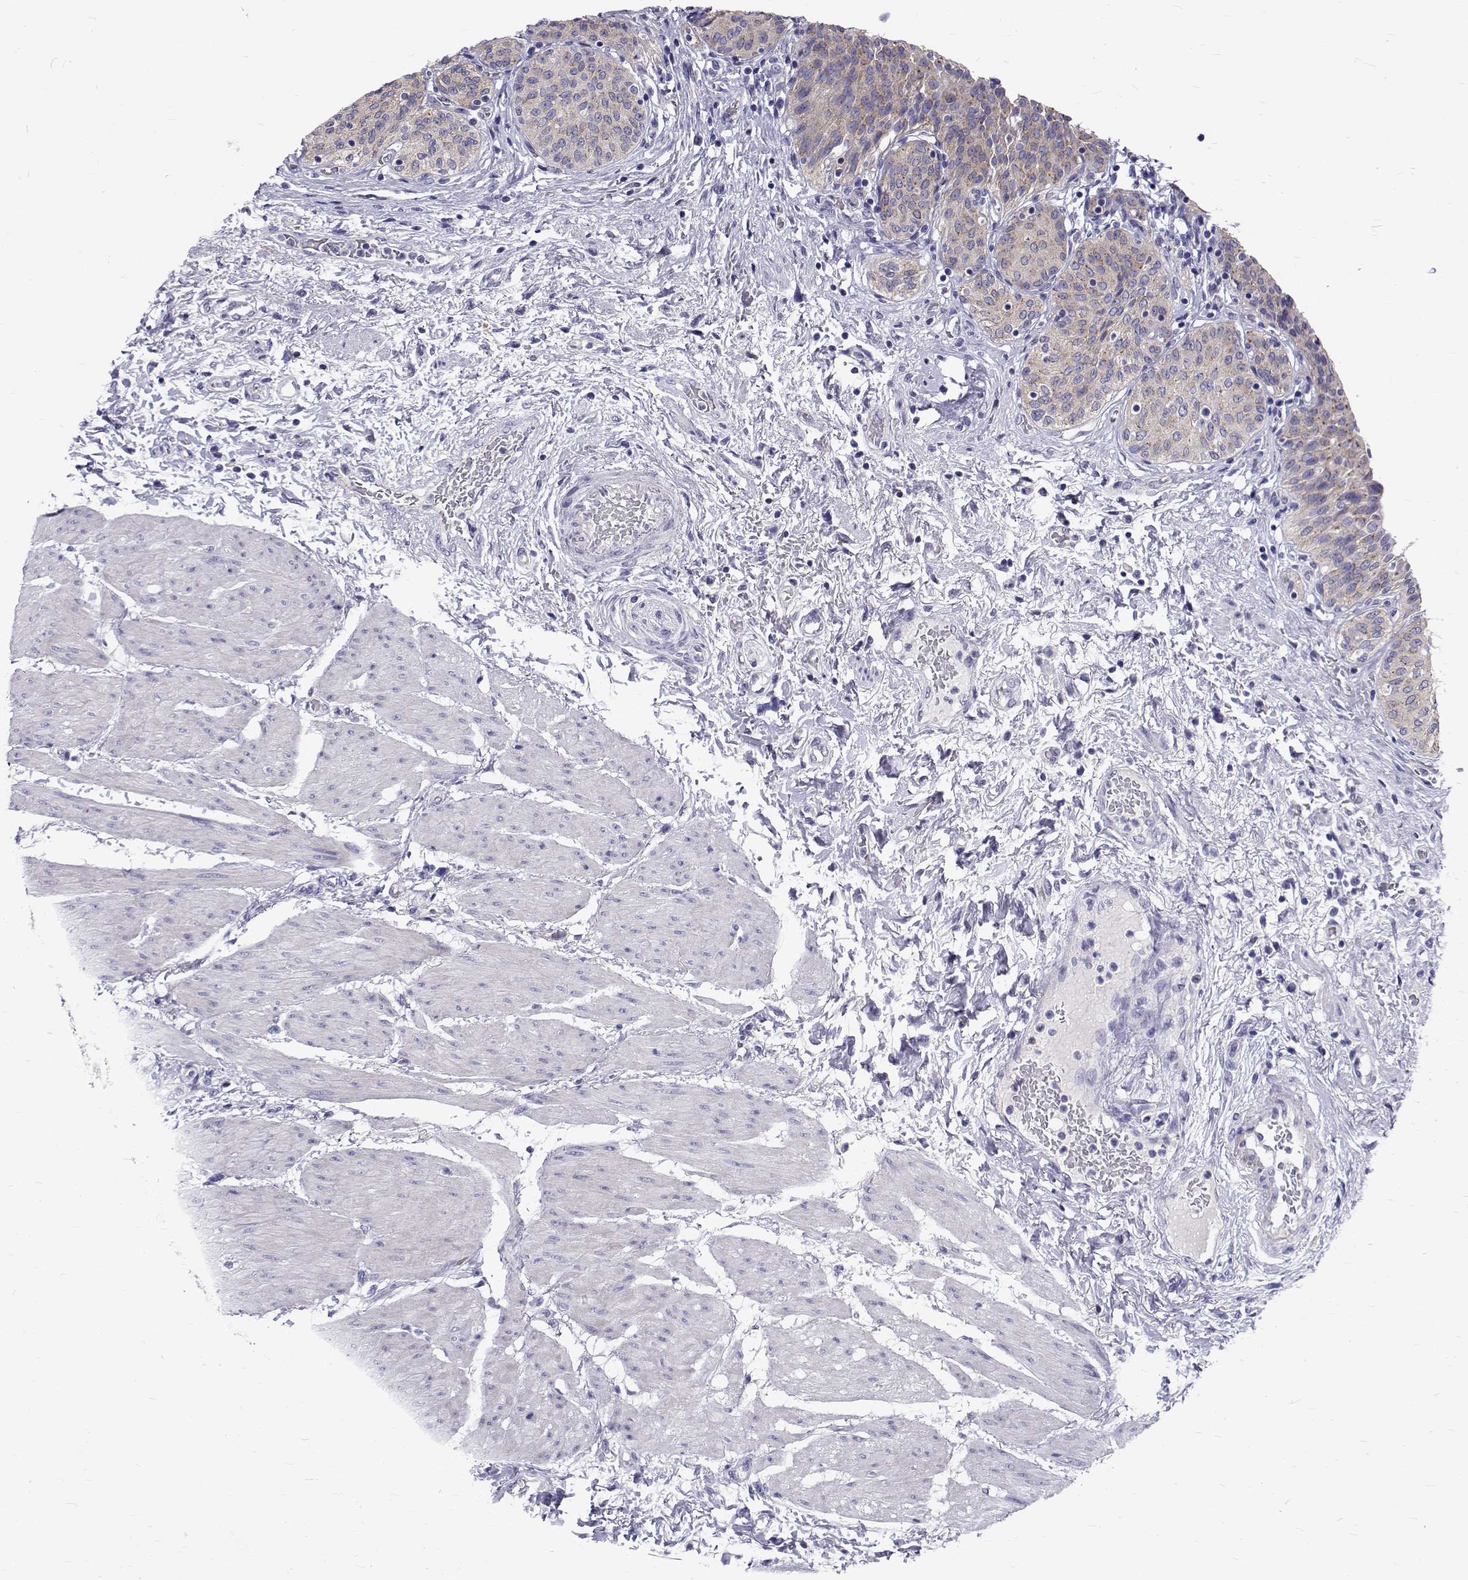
{"staining": {"intensity": "weak", "quantity": "25%-75%", "location": "cytoplasmic/membranous"}, "tissue": "urinary bladder", "cell_type": "Urothelial cells", "image_type": "normal", "snomed": [{"axis": "morphology", "description": "Normal tissue, NOS"}, {"axis": "morphology", "description": "Metaplasia, NOS"}, {"axis": "topography", "description": "Urinary bladder"}], "caption": "IHC (DAB (3,3'-diaminobenzidine)) staining of benign human urinary bladder displays weak cytoplasmic/membranous protein staining in about 25%-75% of urothelial cells.", "gene": "IGSF1", "patient": {"sex": "male", "age": 68}}